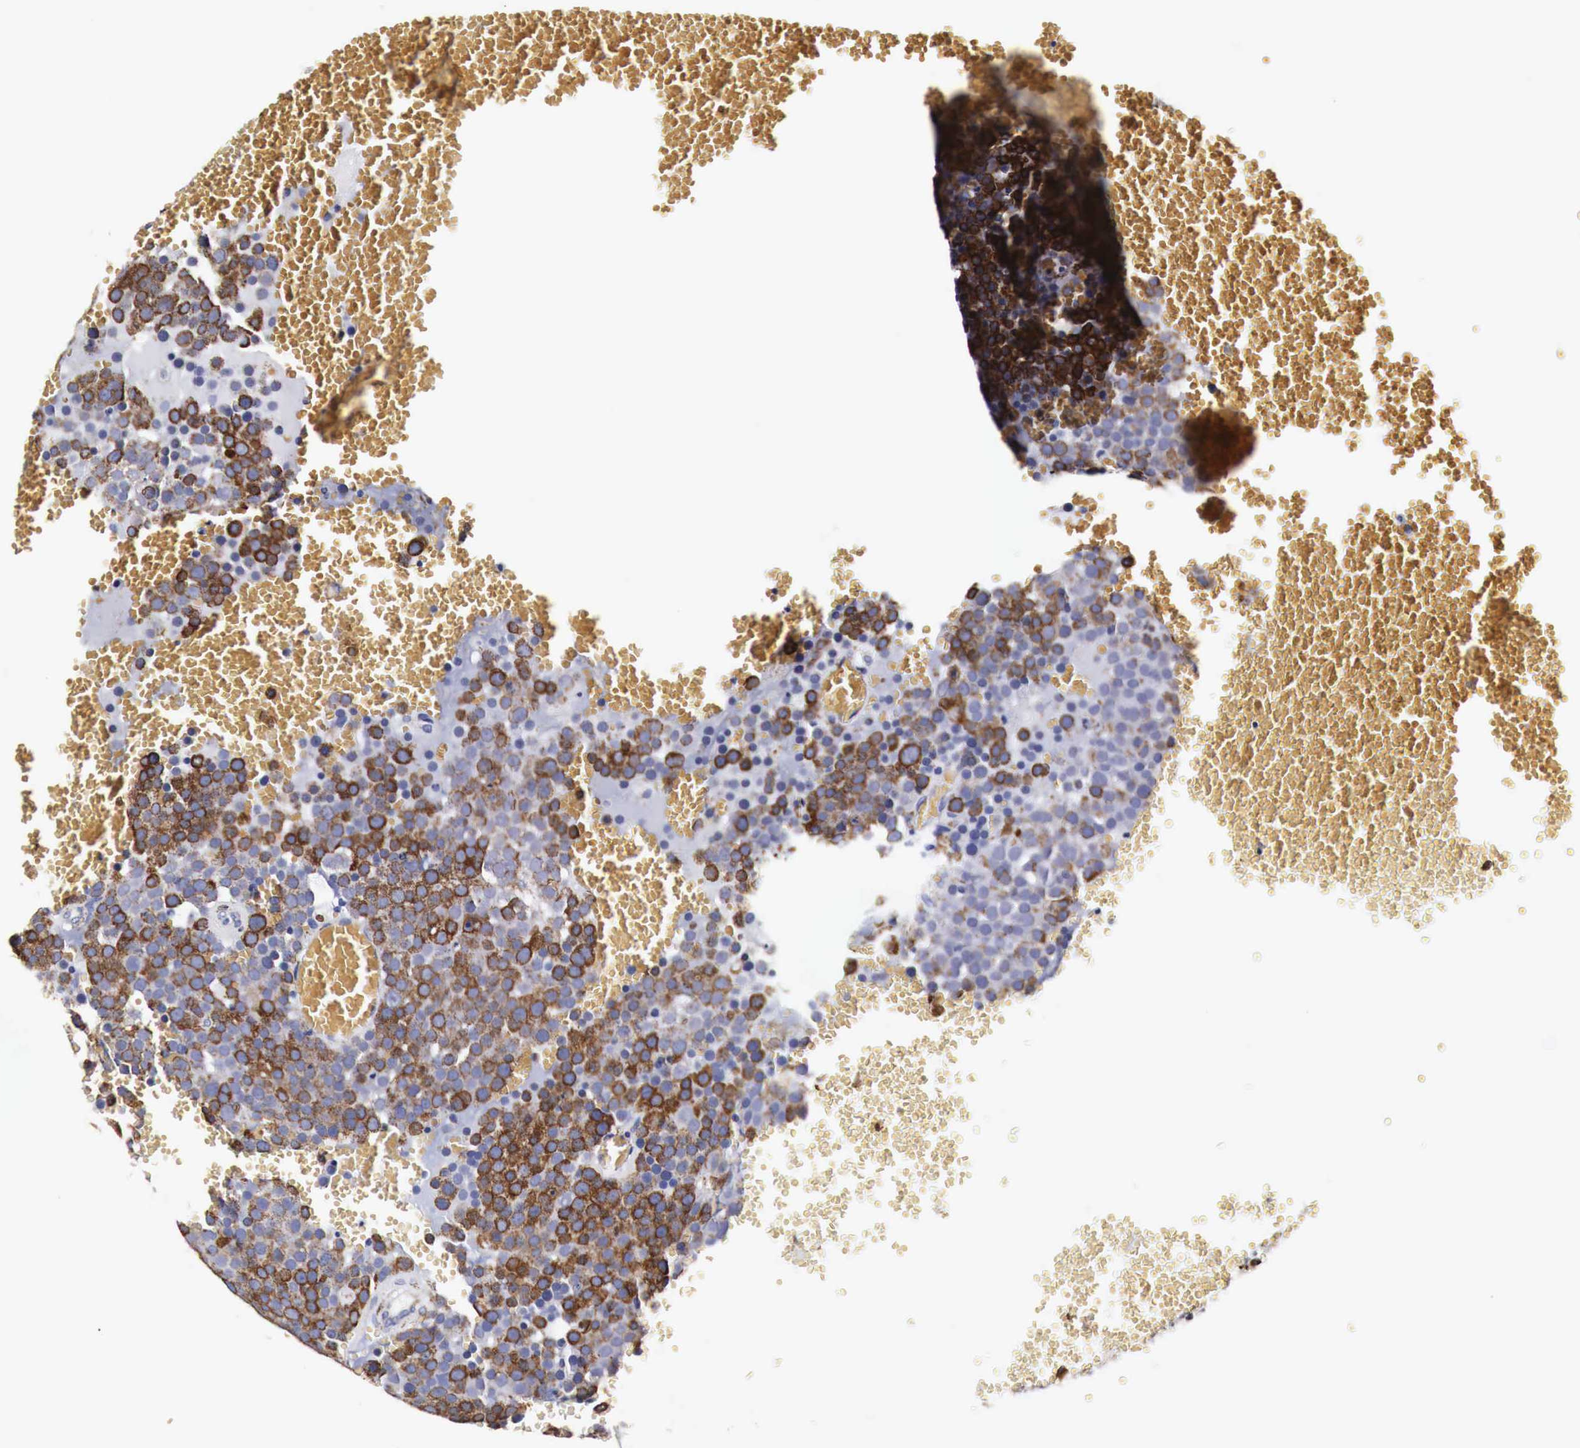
{"staining": {"intensity": "strong", "quantity": "25%-75%", "location": "cytoplasmic/membranous"}, "tissue": "testis cancer", "cell_type": "Tumor cells", "image_type": "cancer", "snomed": [{"axis": "morphology", "description": "Seminoma, NOS"}, {"axis": "topography", "description": "Testis"}], "caption": "Immunohistochemical staining of human testis cancer (seminoma) shows high levels of strong cytoplasmic/membranous positivity in approximately 25%-75% of tumor cells.", "gene": "CKAP4", "patient": {"sex": "male", "age": 71}}